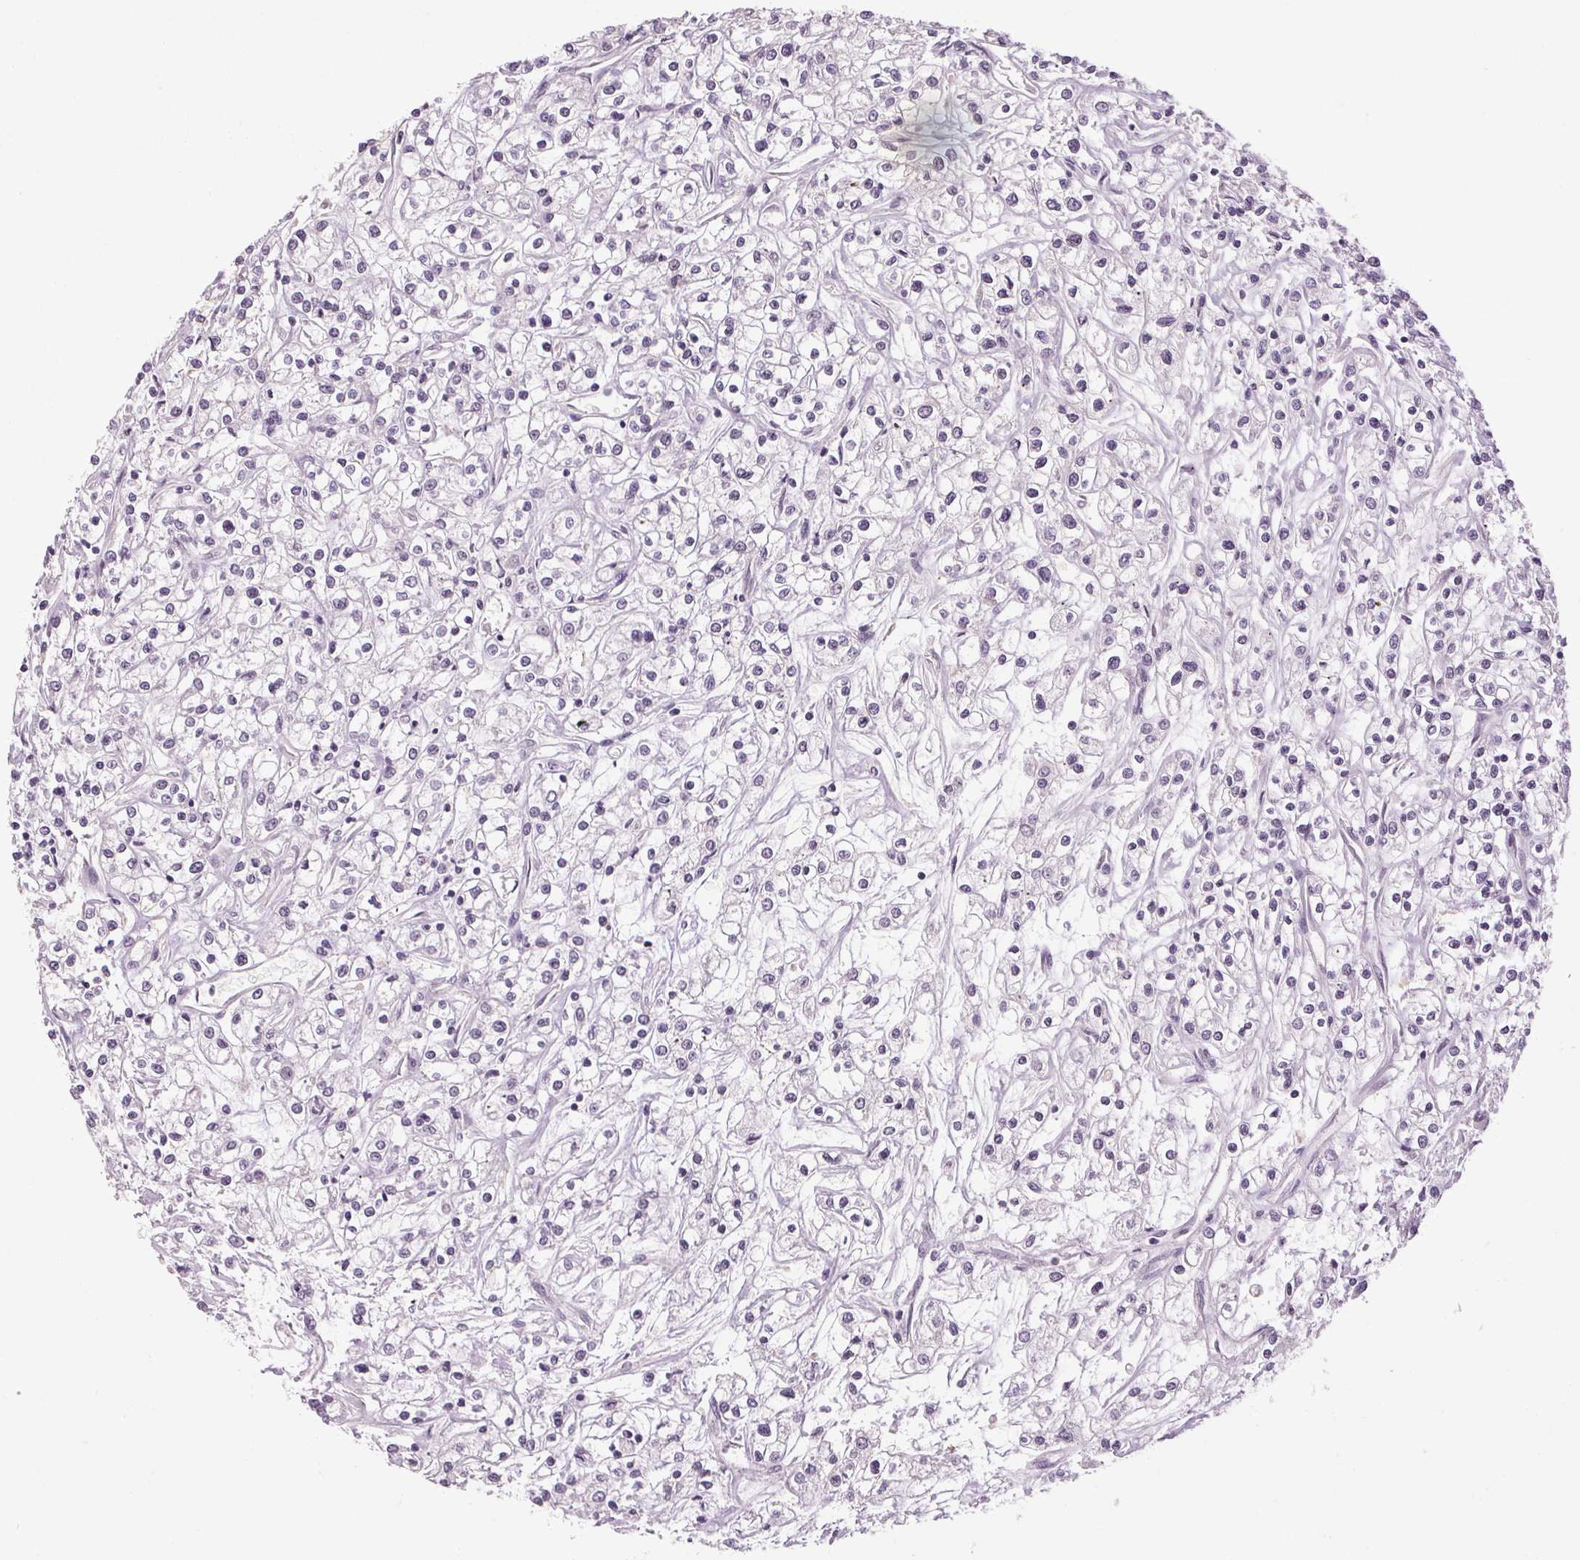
{"staining": {"intensity": "negative", "quantity": "none", "location": "none"}, "tissue": "renal cancer", "cell_type": "Tumor cells", "image_type": "cancer", "snomed": [{"axis": "morphology", "description": "Adenocarcinoma, NOS"}, {"axis": "topography", "description": "Kidney"}], "caption": "Human renal cancer stained for a protein using immunohistochemistry (IHC) exhibits no expression in tumor cells.", "gene": "POMC", "patient": {"sex": "female", "age": 59}}